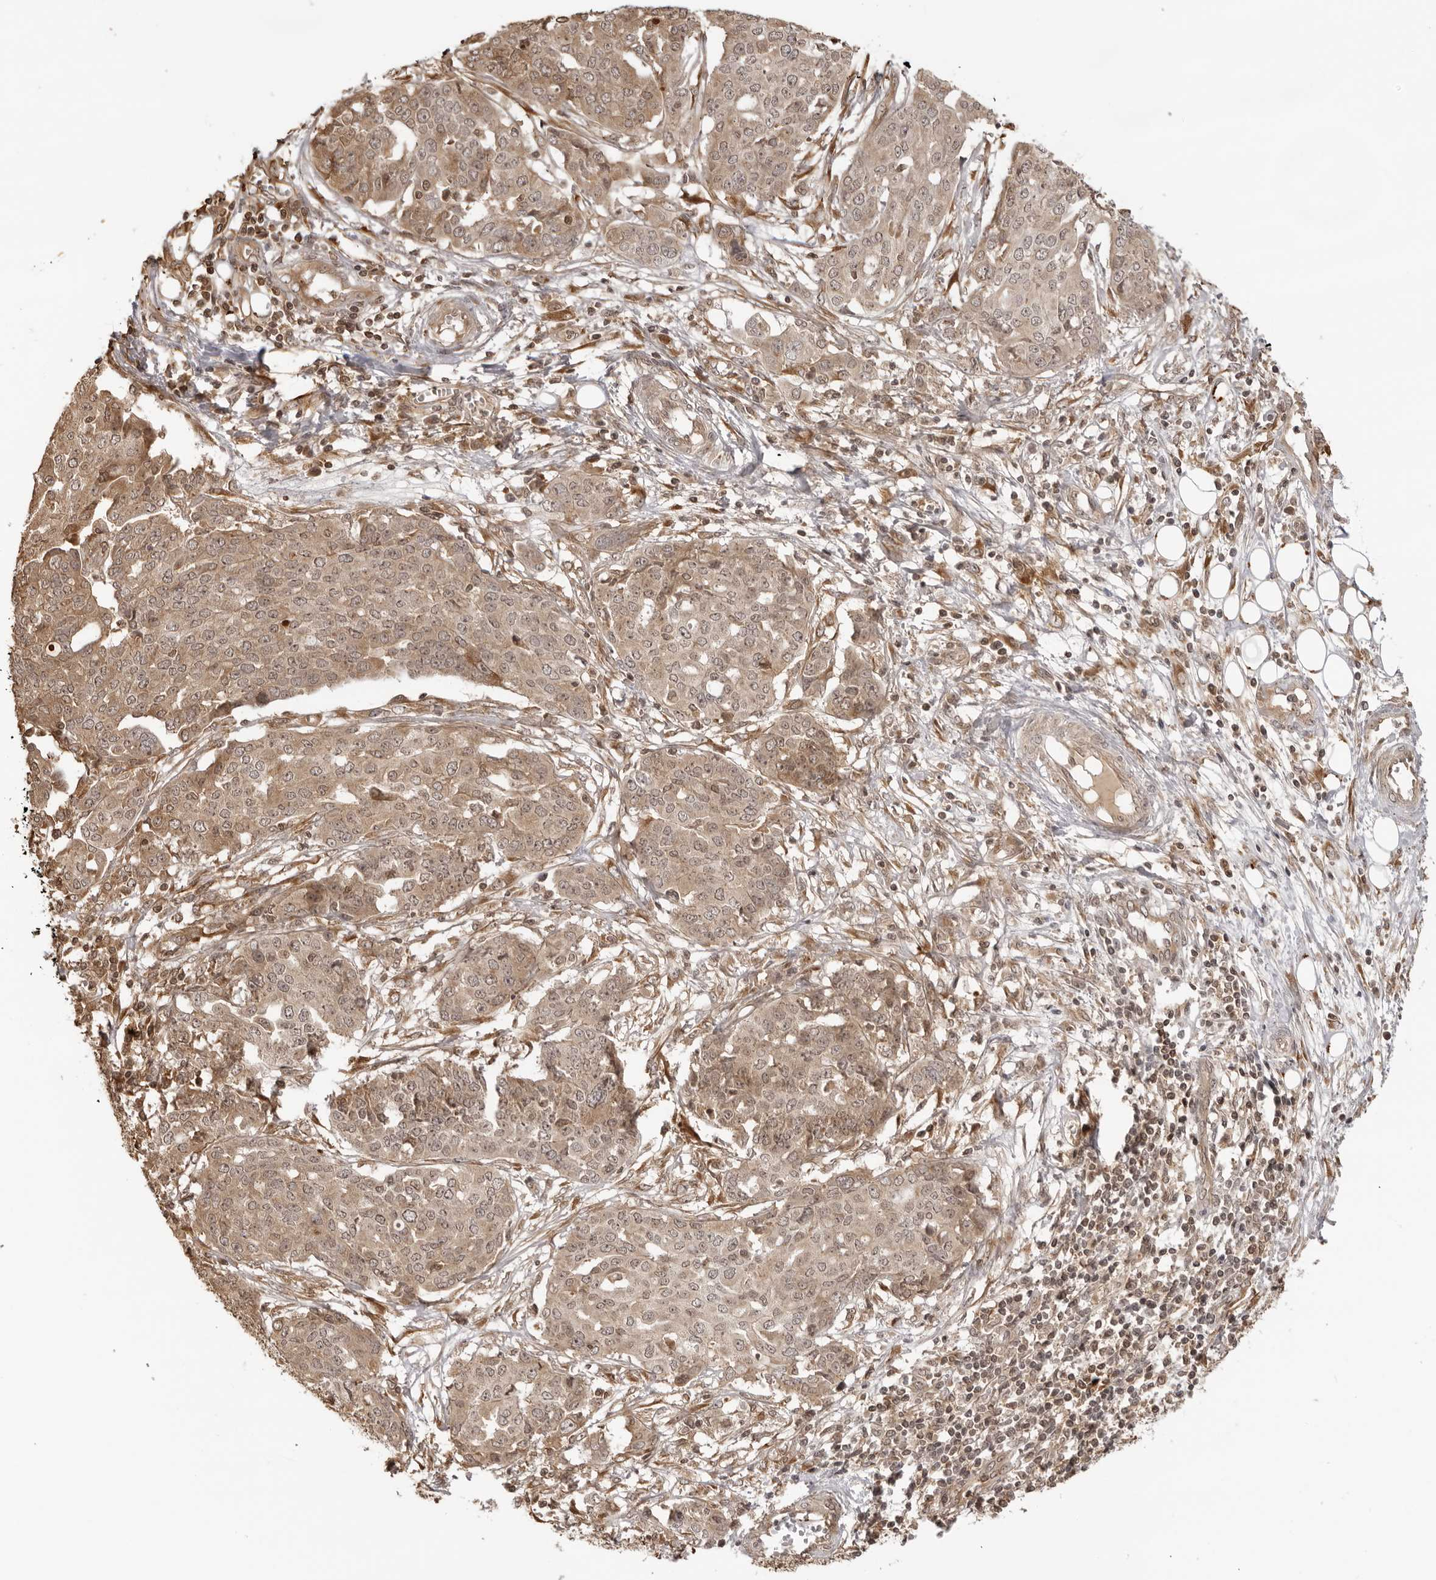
{"staining": {"intensity": "moderate", "quantity": ">75%", "location": "cytoplasmic/membranous"}, "tissue": "ovarian cancer", "cell_type": "Tumor cells", "image_type": "cancer", "snomed": [{"axis": "morphology", "description": "Cystadenocarcinoma, serous, NOS"}, {"axis": "topography", "description": "Soft tissue"}, {"axis": "topography", "description": "Ovary"}], "caption": "Tumor cells reveal medium levels of moderate cytoplasmic/membranous expression in about >75% of cells in ovarian cancer (serous cystadenocarcinoma). Using DAB (3,3'-diaminobenzidine) (brown) and hematoxylin (blue) stains, captured at high magnification using brightfield microscopy.", "gene": "IKBKE", "patient": {"sex": "female", "age": 57}}